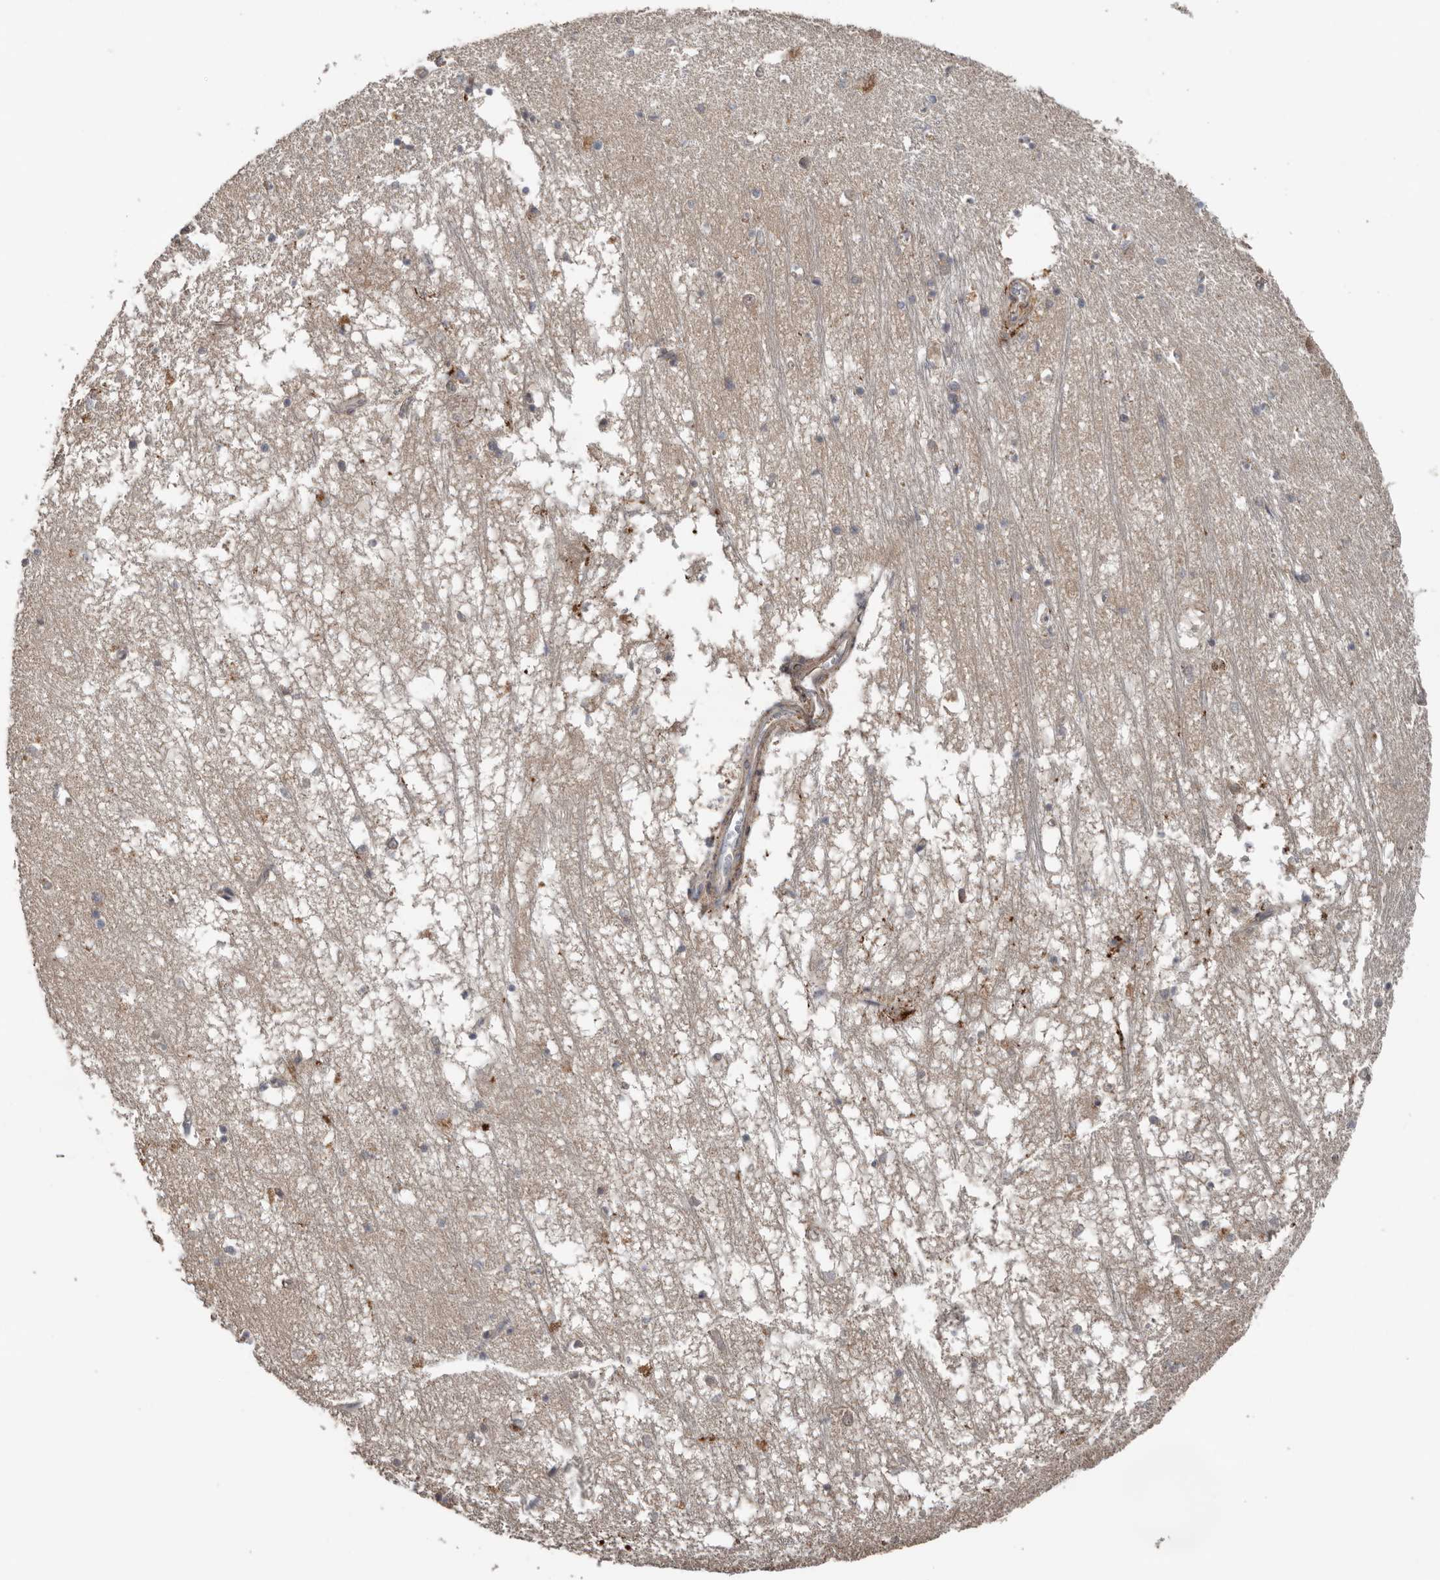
{"staining": {"intensity": "weak", "quantity": "25%-75%", "location": "cytoplasmic/membranous"}, "tissue": "hippocampus", "cell_type": "Glial cells", "image_type": "normal", "snomed": [{"axis": "morphology", "description": "Normal tissue, NOS"}, {"axis": "topography", "description": "Hippocampus"}], "caption": "Immunohistochemical staining of unremarkable hippocampus reveals 25%-75% levels of weak cytoplasmic/membranous protein staining in about 25%-75% of glial cells. (DAB (3,3'-diaminobenzidine) IHC with brightfield microscopy, high magnification).", "gene": "DNAJB4", "patient": {"sex": "male", "age": 70}}